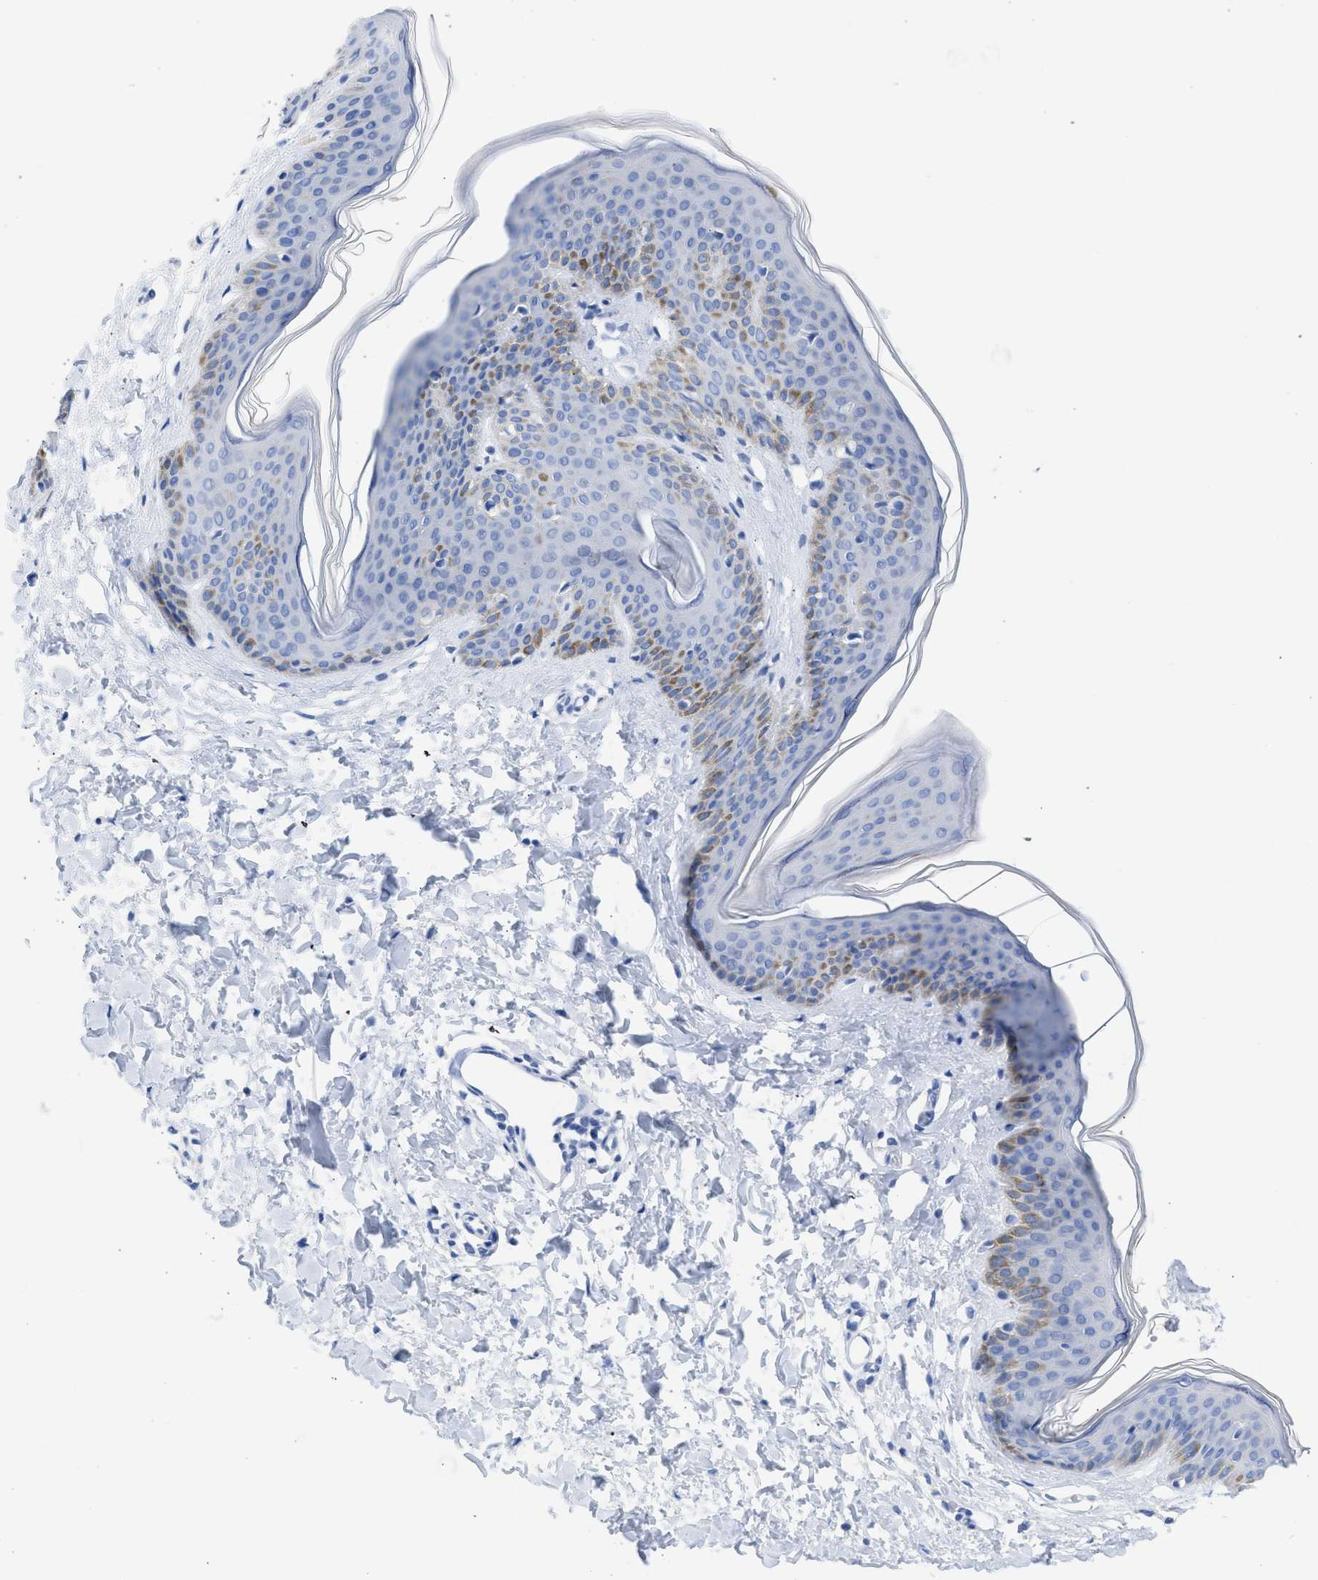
{"staining": {"intensity": "negative", "quantity": "none", "location": "none"}, "tissue": "skin", "cell_type": "Fibroblasts", "image_type": "normal", "snomed": [{"axis": "morphology", "description": "Normal tissue, NOS"}, {"axis": "topography", "description": "Skin"}], "caption": "Immunohistochemistry of benign skin shows no positivity in fibroblasts.", "gene": "NCAM1", "patient": {"sex": "female", "age": 17}}